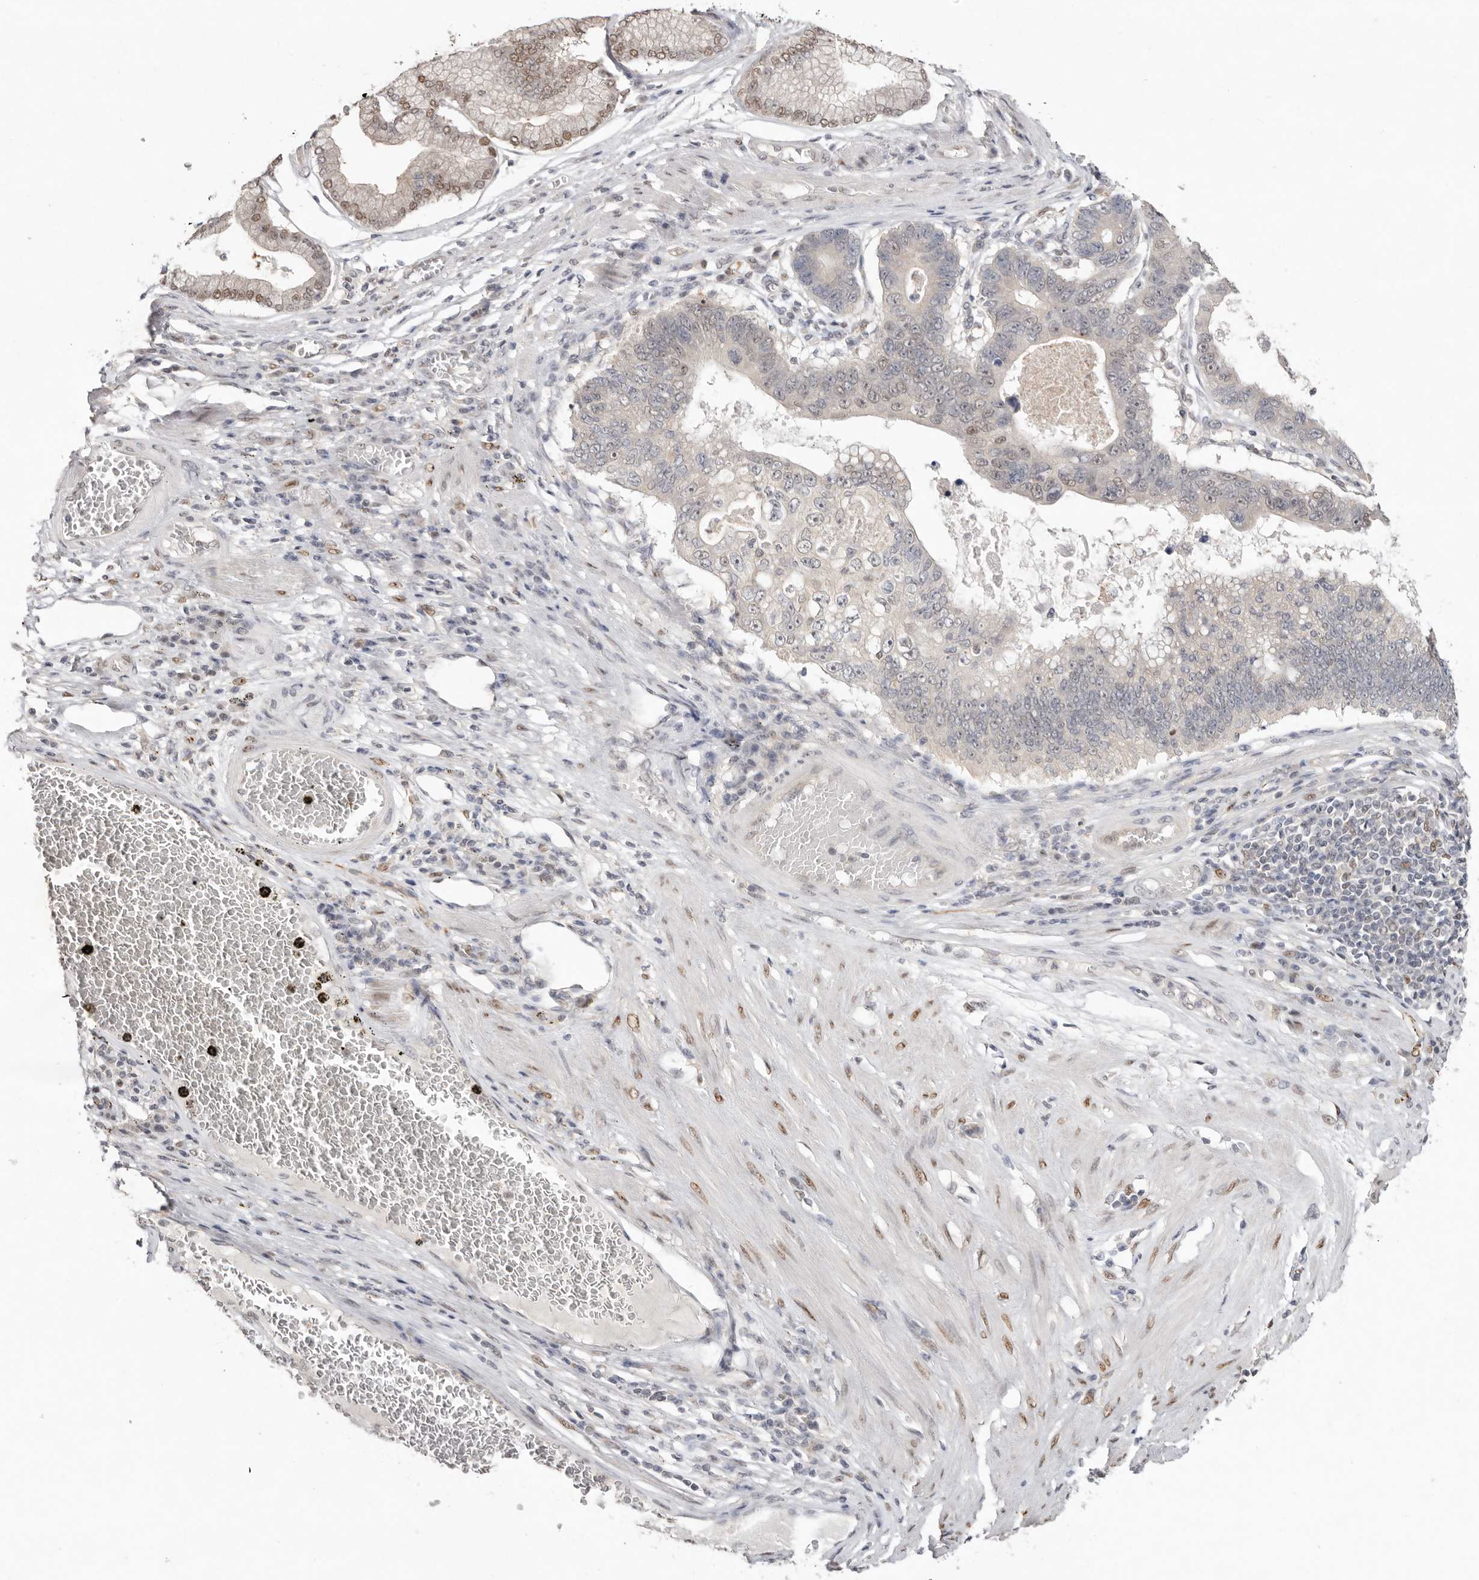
{"staining": {"intensity": "weak", "quantity": "<25%", "location": "nuclear"}, "tissue": "stomach cancer", "cell_type": "Tumor cells", "image_type": "cancer", "snomed": [{"axis": "morphology", "description": "Adenocarcinoma, NOS"}, {"axis": "topography", "description": "Stomach"}], "caption": "A micrograph of human adenocarcinoma (stomach) is negative for staining in tumor cells.", "gene": "TADA1", "patient": {"sex": "male", "age": 59}}